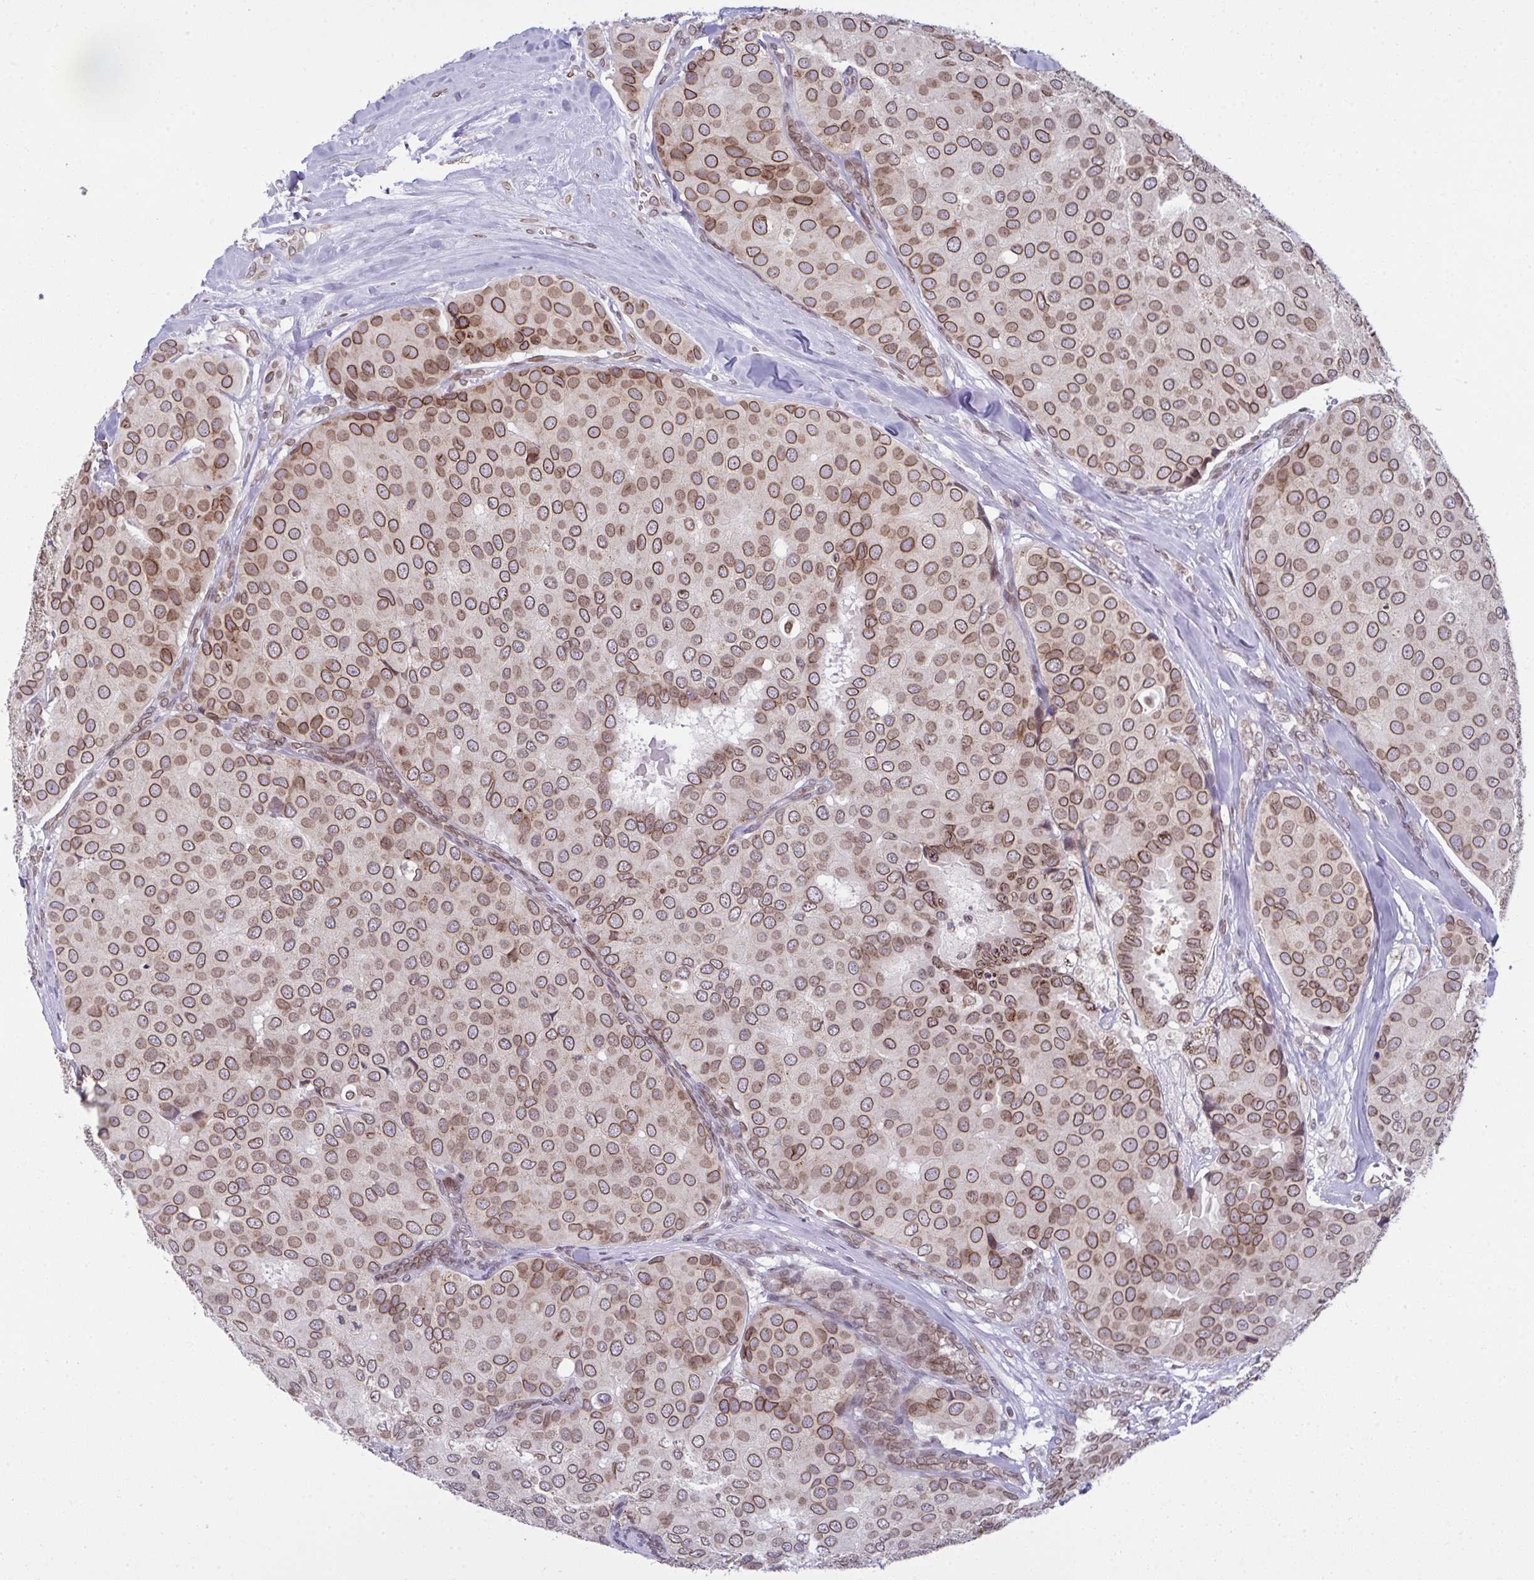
{"staining": {"intensity": "moderate", "quantity": ">75%", "location": "cytoplasmic/membranous,nuclear"}, "tissue": "breast cancer", "cell_type": "Tumor cells", "image_type": "cancer", "snomed": [{"axis": "morphology", "description": "Duct carcinoma"}, {"axis": "topography", "description": "Breast"}], "caption": "Protein expression analysis of breast cancer (invasive ductal carcinoma) shows moderate cytoplasmic/membranous and nuclear staining in about >75% of tumor cells. (DAB (3,3'-diaminobenzidine) IHC, brown staining for protein, blue staining for nuclei).", "gene": "RANBP2", "patient": {"sex": "female", "age": 70}}